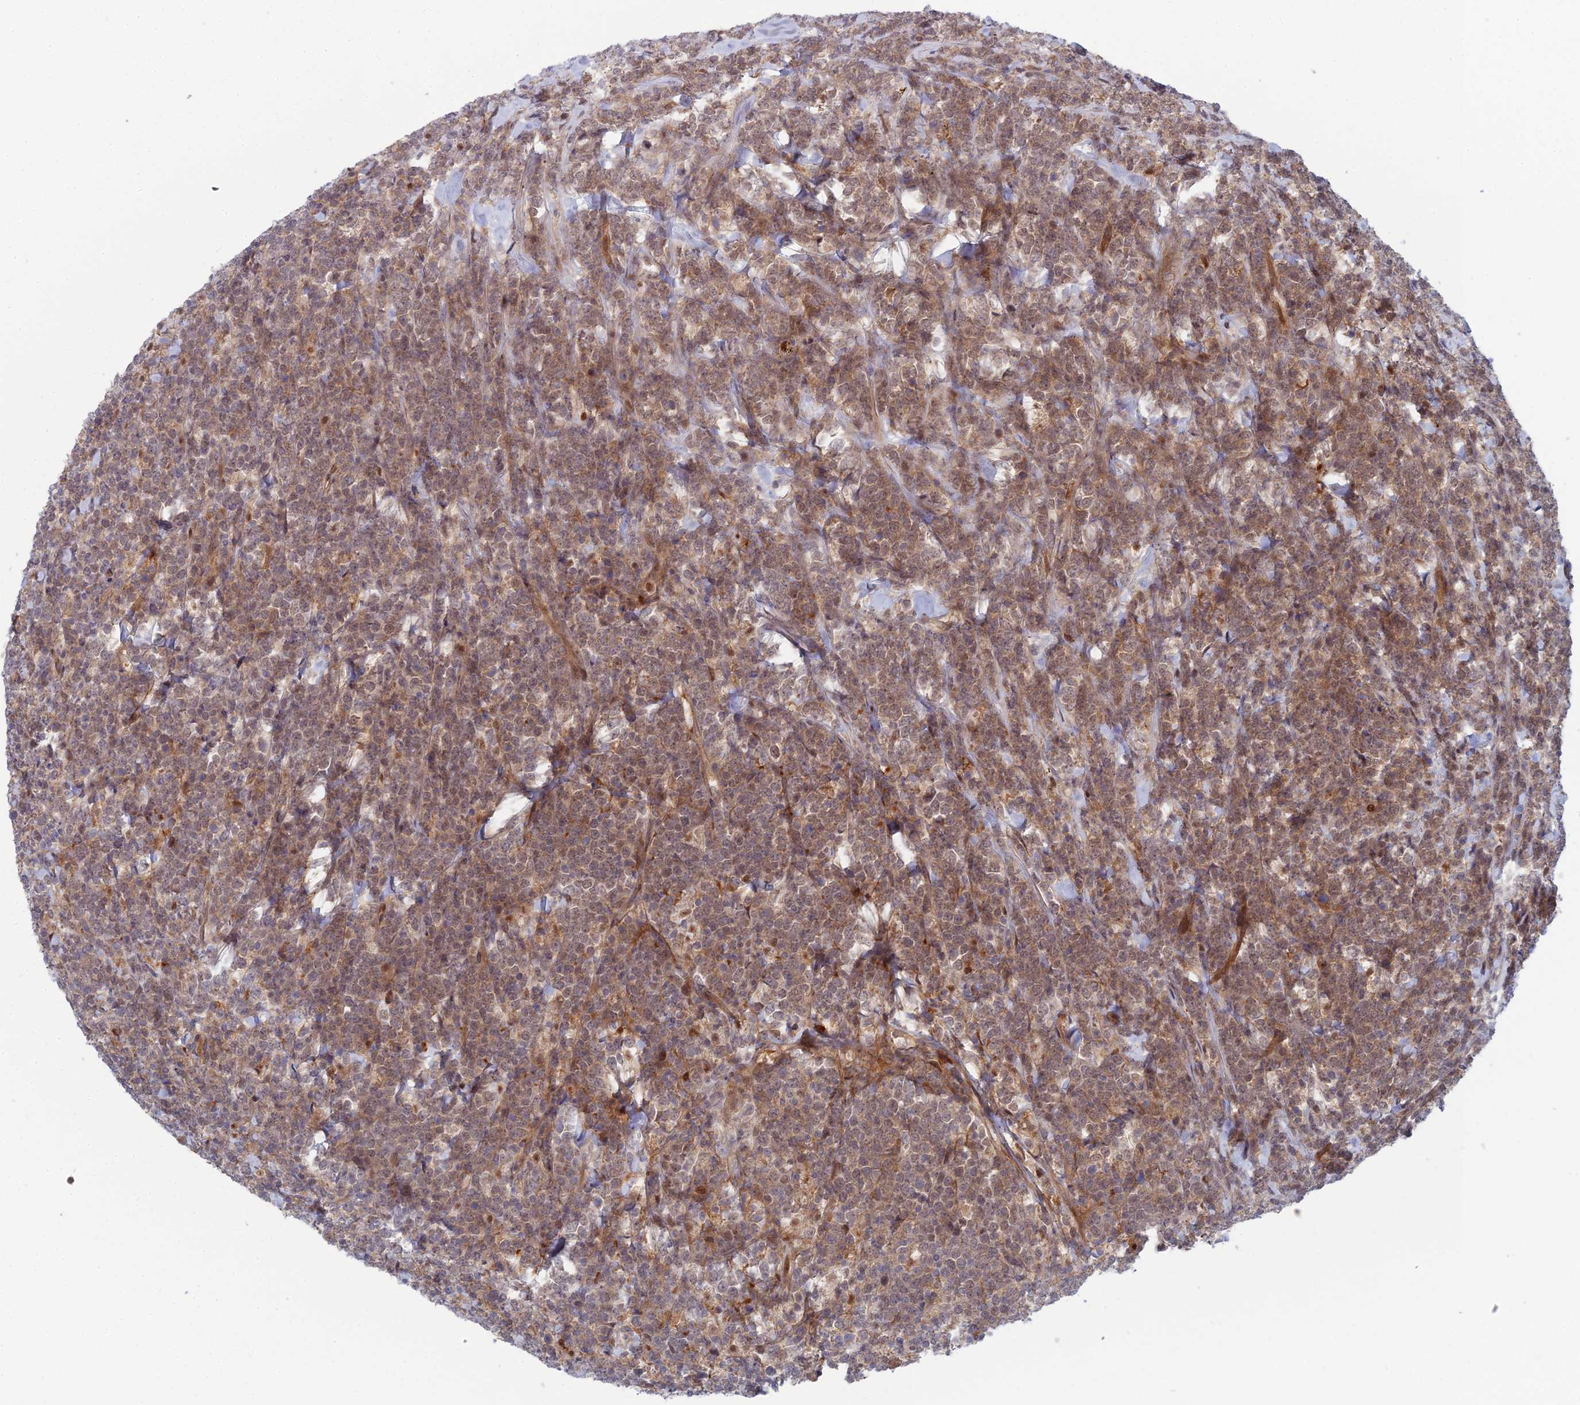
{"staining": {"intensity": "moderate", "quantity": ">75%", "location": "cytoplasmic/membranous"}, "tissue": "lymphoma", "cell_type": "Tumor cells", "image_type": "cancer", "snomed": [{"axis": "morphology", "description": "Malignant lymphoma, non-Hodgkin's type, High grade"}, {"axis": "topography", "description": "Small intestine"}], "caption": "A high-resolution micrograph shows immunohistochemistry (IHC) staining of lymphoma, which shows moderate cytoplasmic/membranous staining in approximately >75% of tumor cells. (DAB (3,3'-diaminobenzidine) IHC with brightfield microscopy, high magnification).", "gene": "ABHD1", "patient": {"sex": "male", "age": 8}}